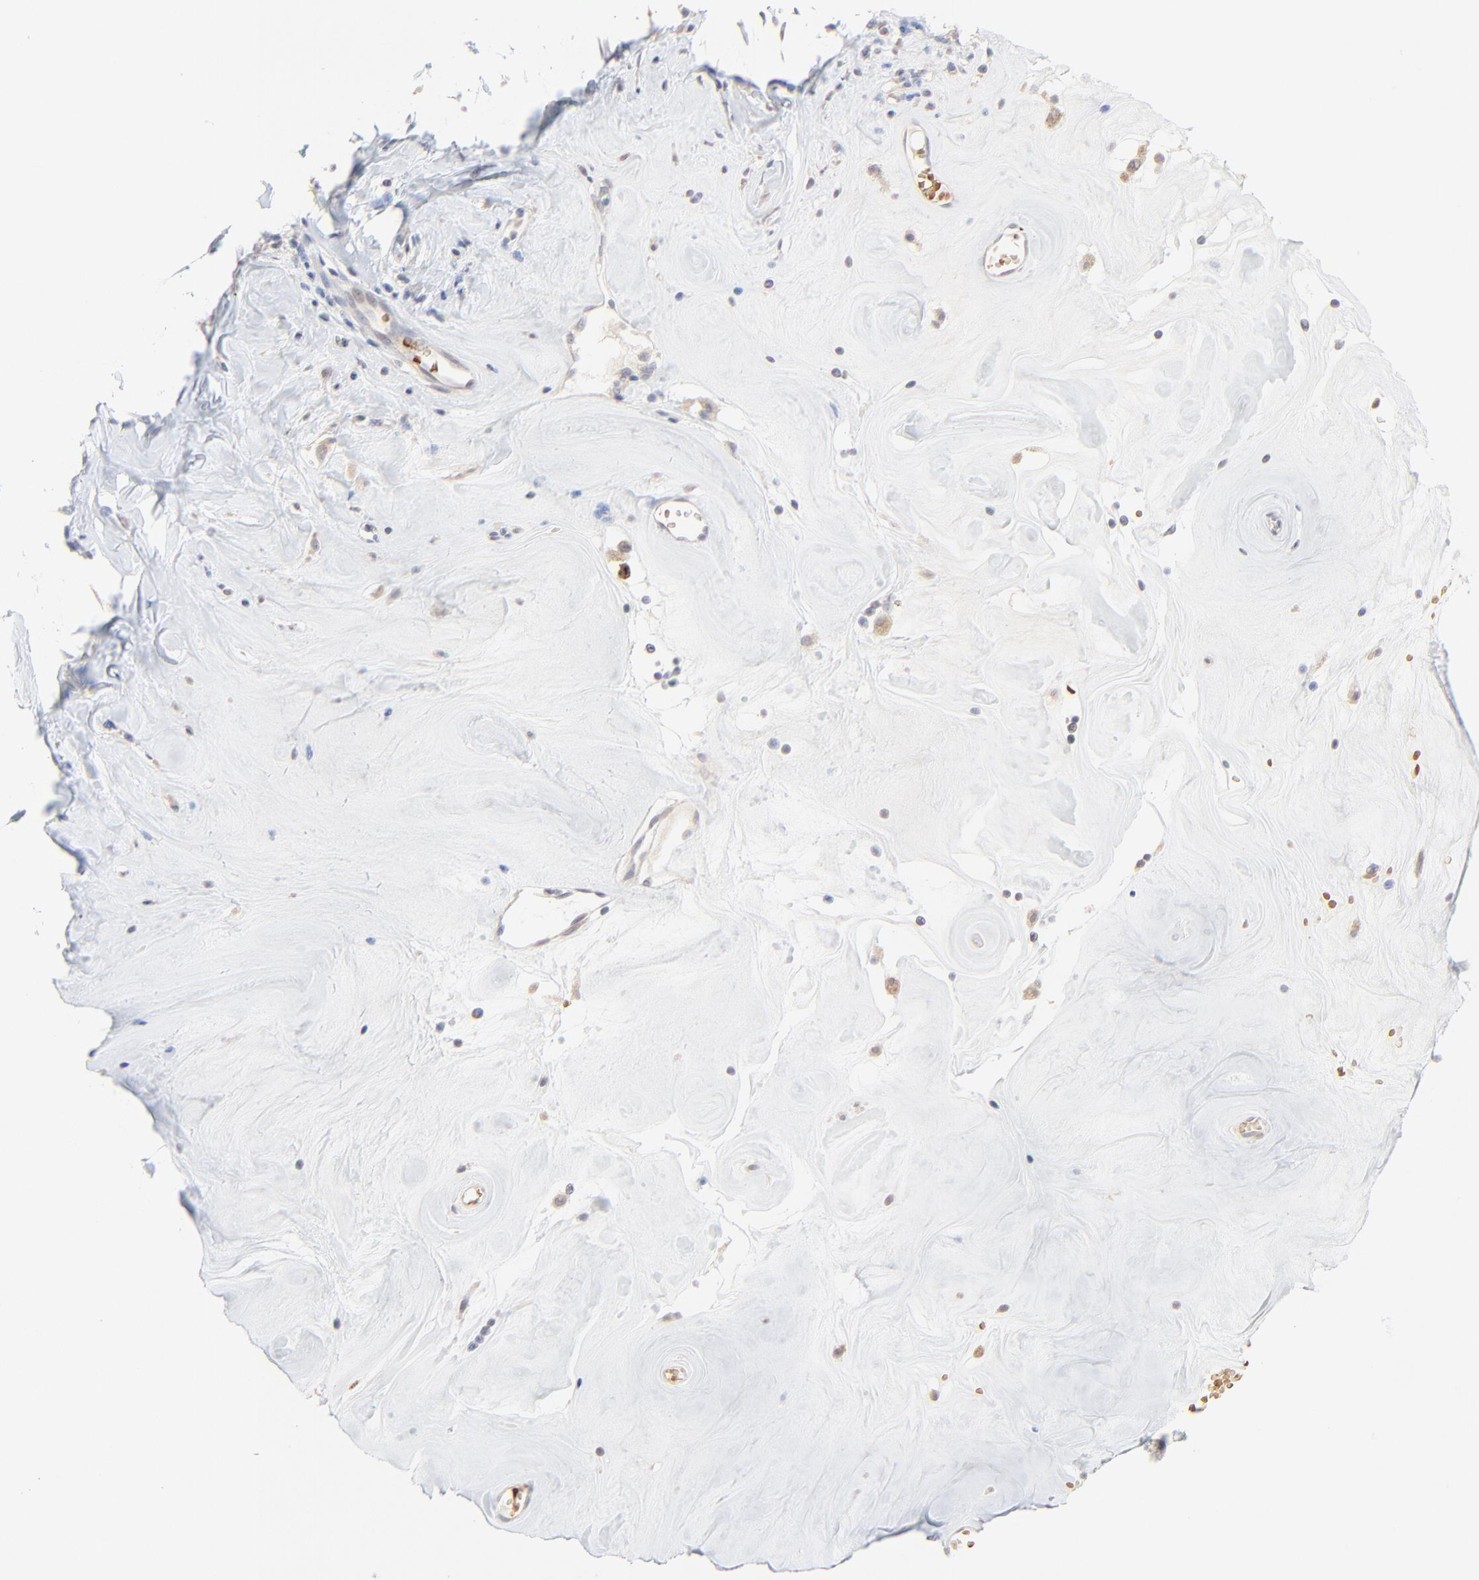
{"staining": {"intensity": "weak", "quantity": ">75%", "location": "cytoplasmic/membranous"}, "tissue": "skin", "cell_type": "Epidermal cells", "image_type": "normal", "snomed": [{"axis": "morphology", "description": "Normal tissue, NOS"}, {"axis": "morphology", "description": "Inflammation, NOS"}, {"axis": "topography", "description": "Vulva"}], "caption": "Brown immunohistochemical staining in benign human skin shows weak cytoplasmic/membranous expression in approximately >75% of epidermal cells. The staining was performed using DAB, with brown indicating positive protein expression. Nuclei are stained blue with hematoxylin.", "gene": "FANCB", "patient": {"sex": "female", "age": 84}}